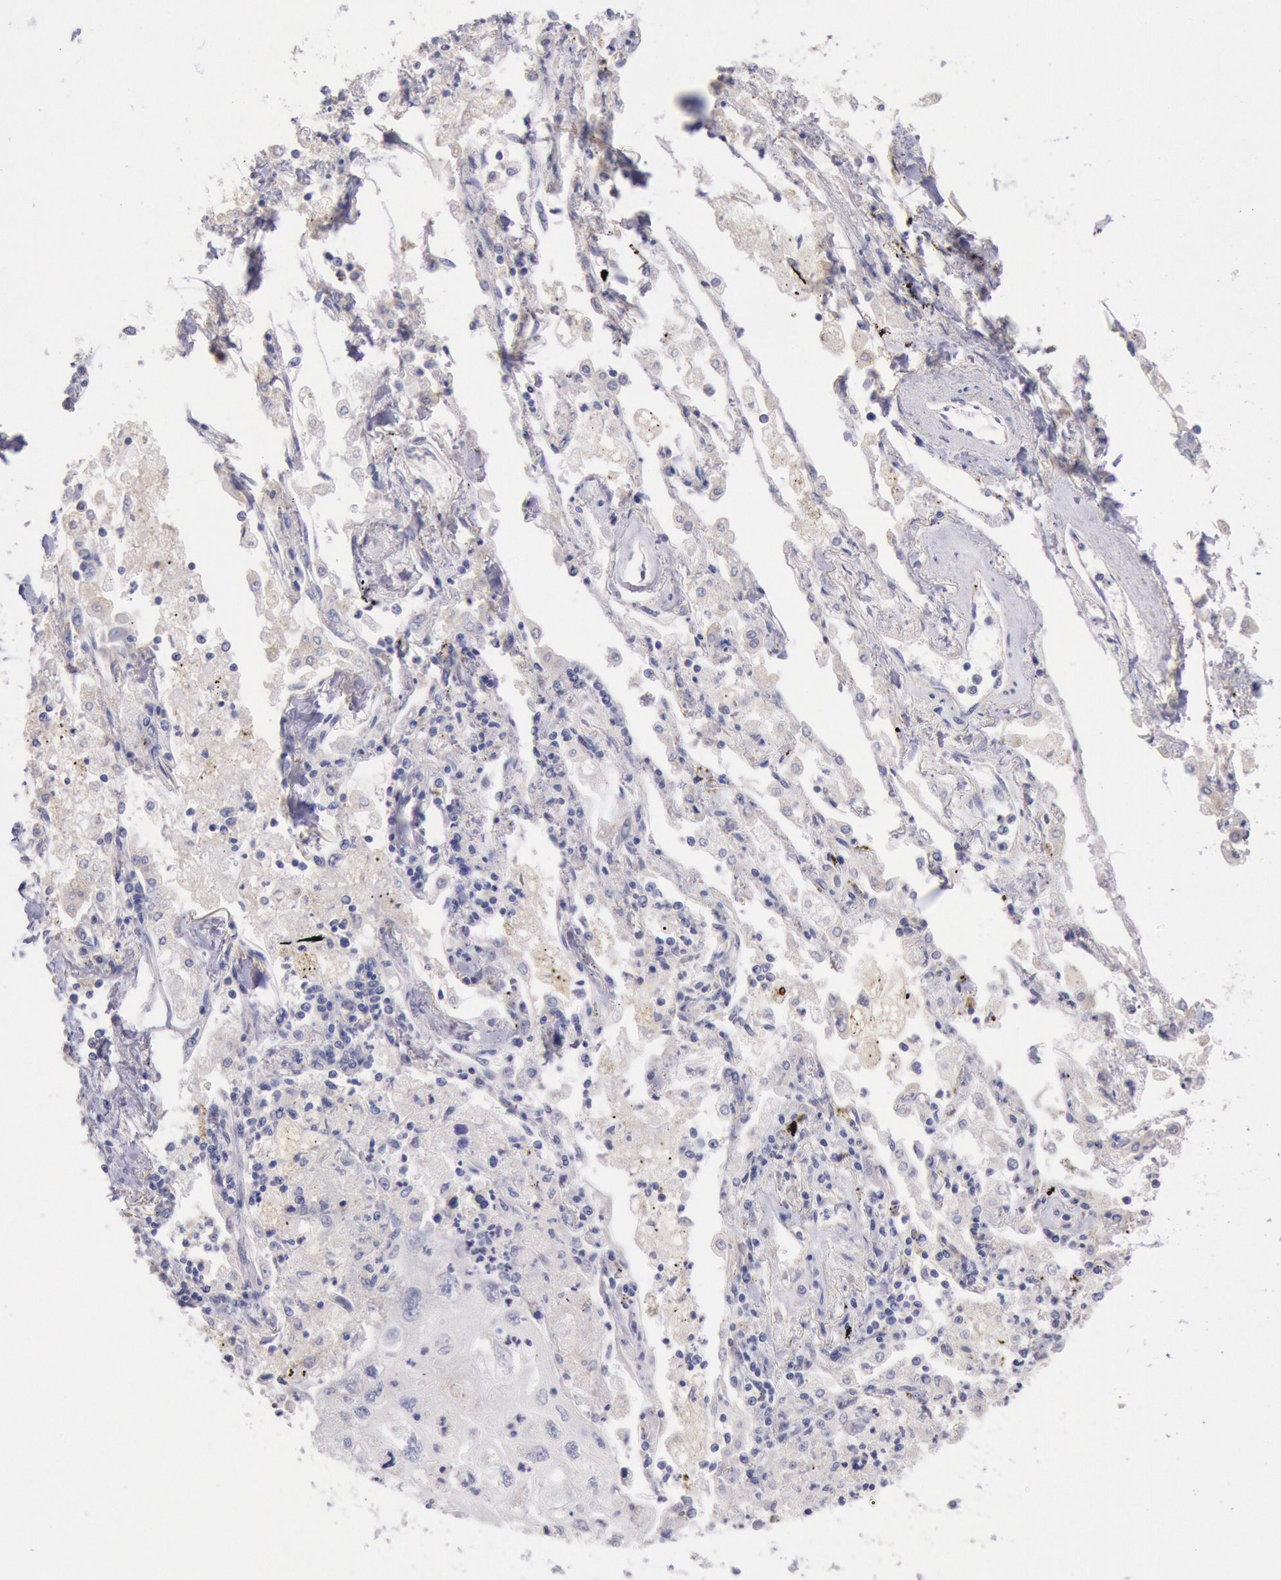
{"staining": {"intensity": "negative", "quantity": "none", "location": "none"}, "tissue": "lung cancer", "cell_type": "Tumor cells", "image_type": "cancer", "snomed": [{"axis": "morphology", "description": "Squamous cell carcinoma, NOS"}, {"axis": "topography", "description": "Lung"}], "caption": "IHC histopathology image of human lung cancer stained for a protein (brown), which exhibits no staining in tumor cells. (DAB IHC, high magnification).", "gene": "GAL3ST1", "patient": {"sex": "male", "age": 75}}